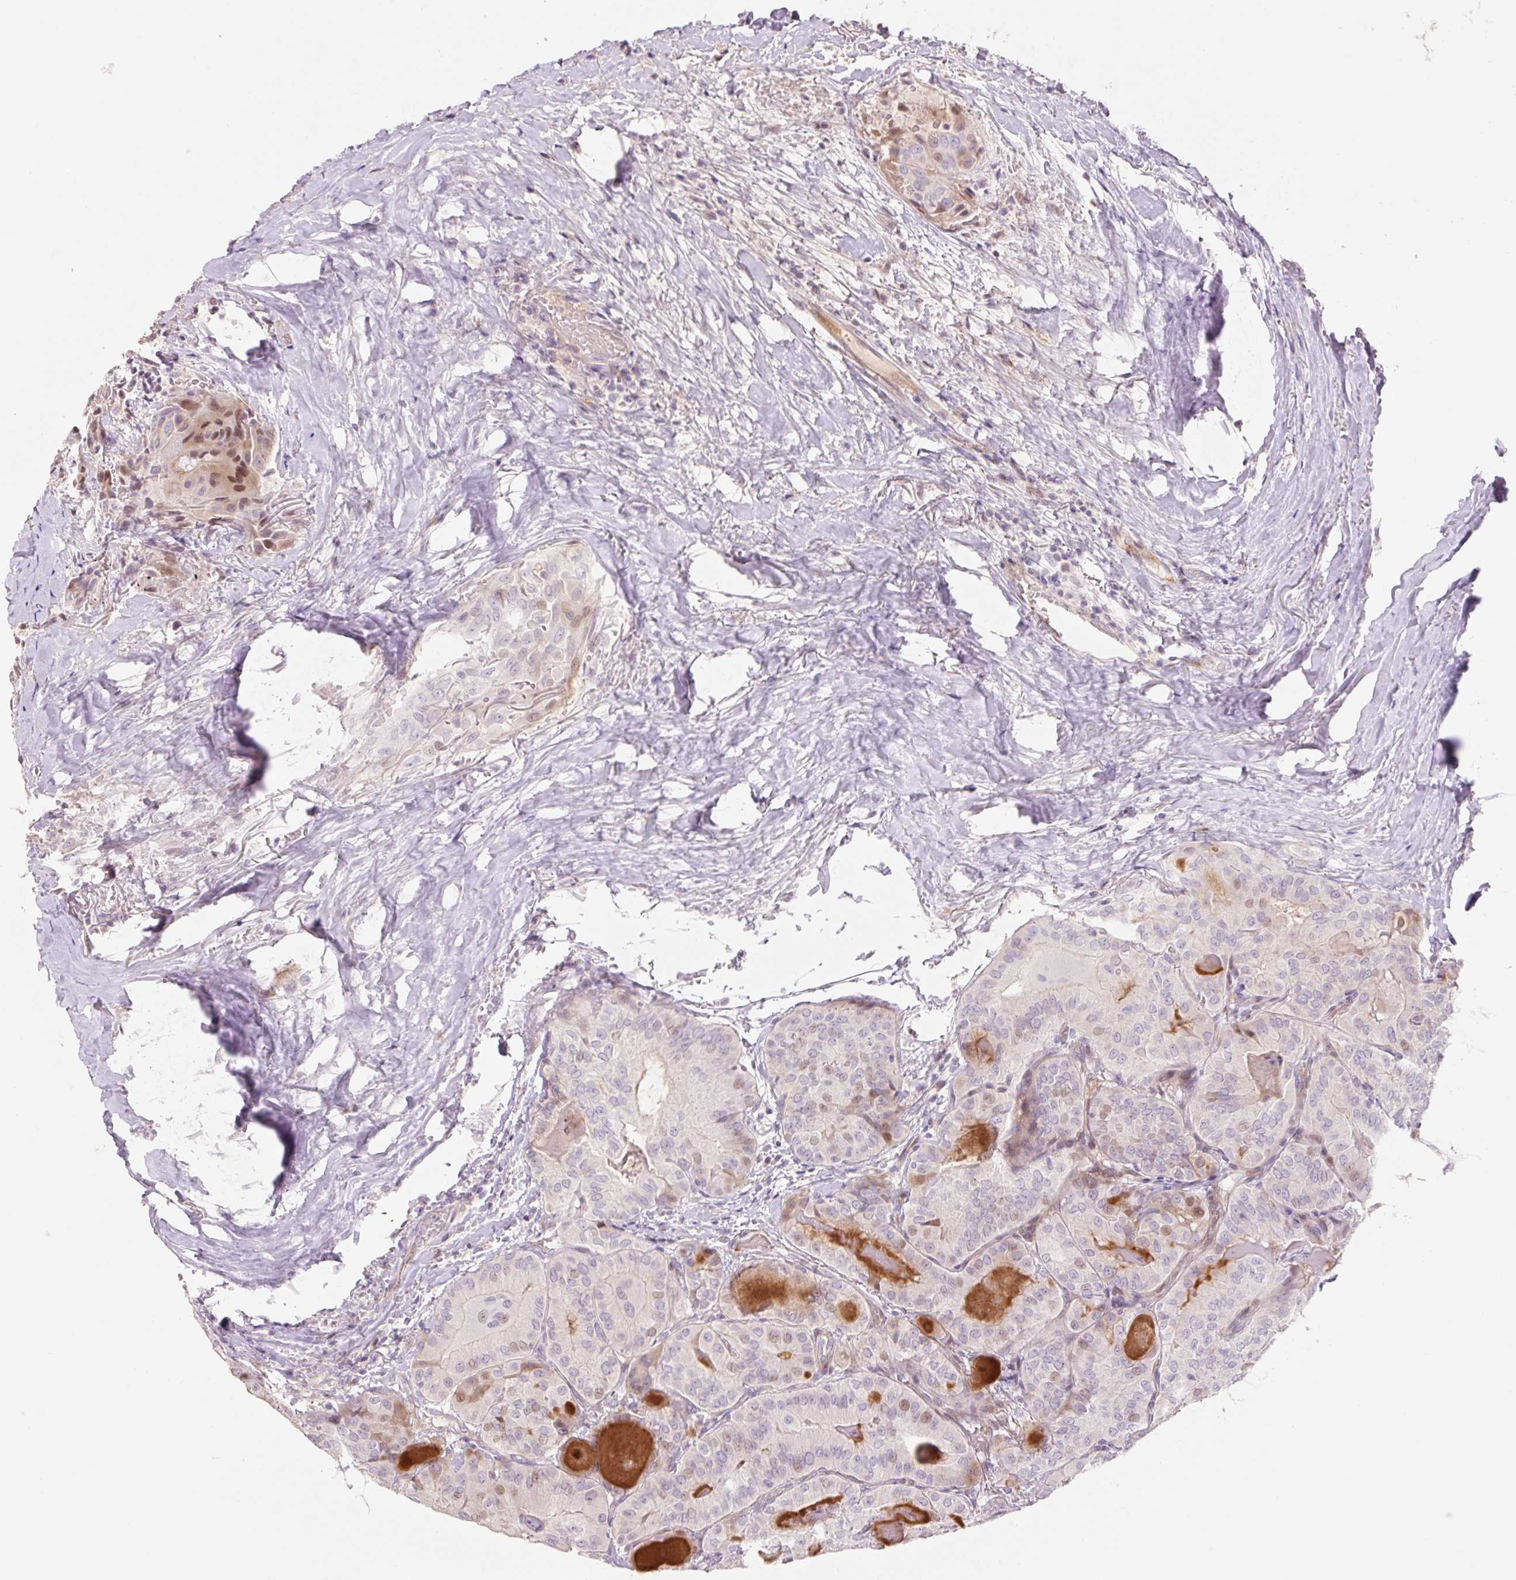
{"staining": {"intensity": "moderate", "quantity": "<25%", "location": "nuclear"}, "tissue": "thyroid cancer", "cell_type": "Tumor cells", "image_type": "cancer", "snomed": [{"axis": "morphology", "description": "Papillary adenocarcinoma, NOS"}, {"axis": "topography", "description": "Thyroid gland"}], "caption": "Immunohistochemical staining of human thyroid papillary adenocarcinoma exhibits low levels of moderate nuclear staining in about <25% of tumor cells. The staining was performed using DAB (3,3'-diaminobenzidine), with brown indicating positive protein expression. Nuclei are stained blue with hematoxylin.", "gene": "ZNF552", "patient": {"sex": "female", "age": 68}}